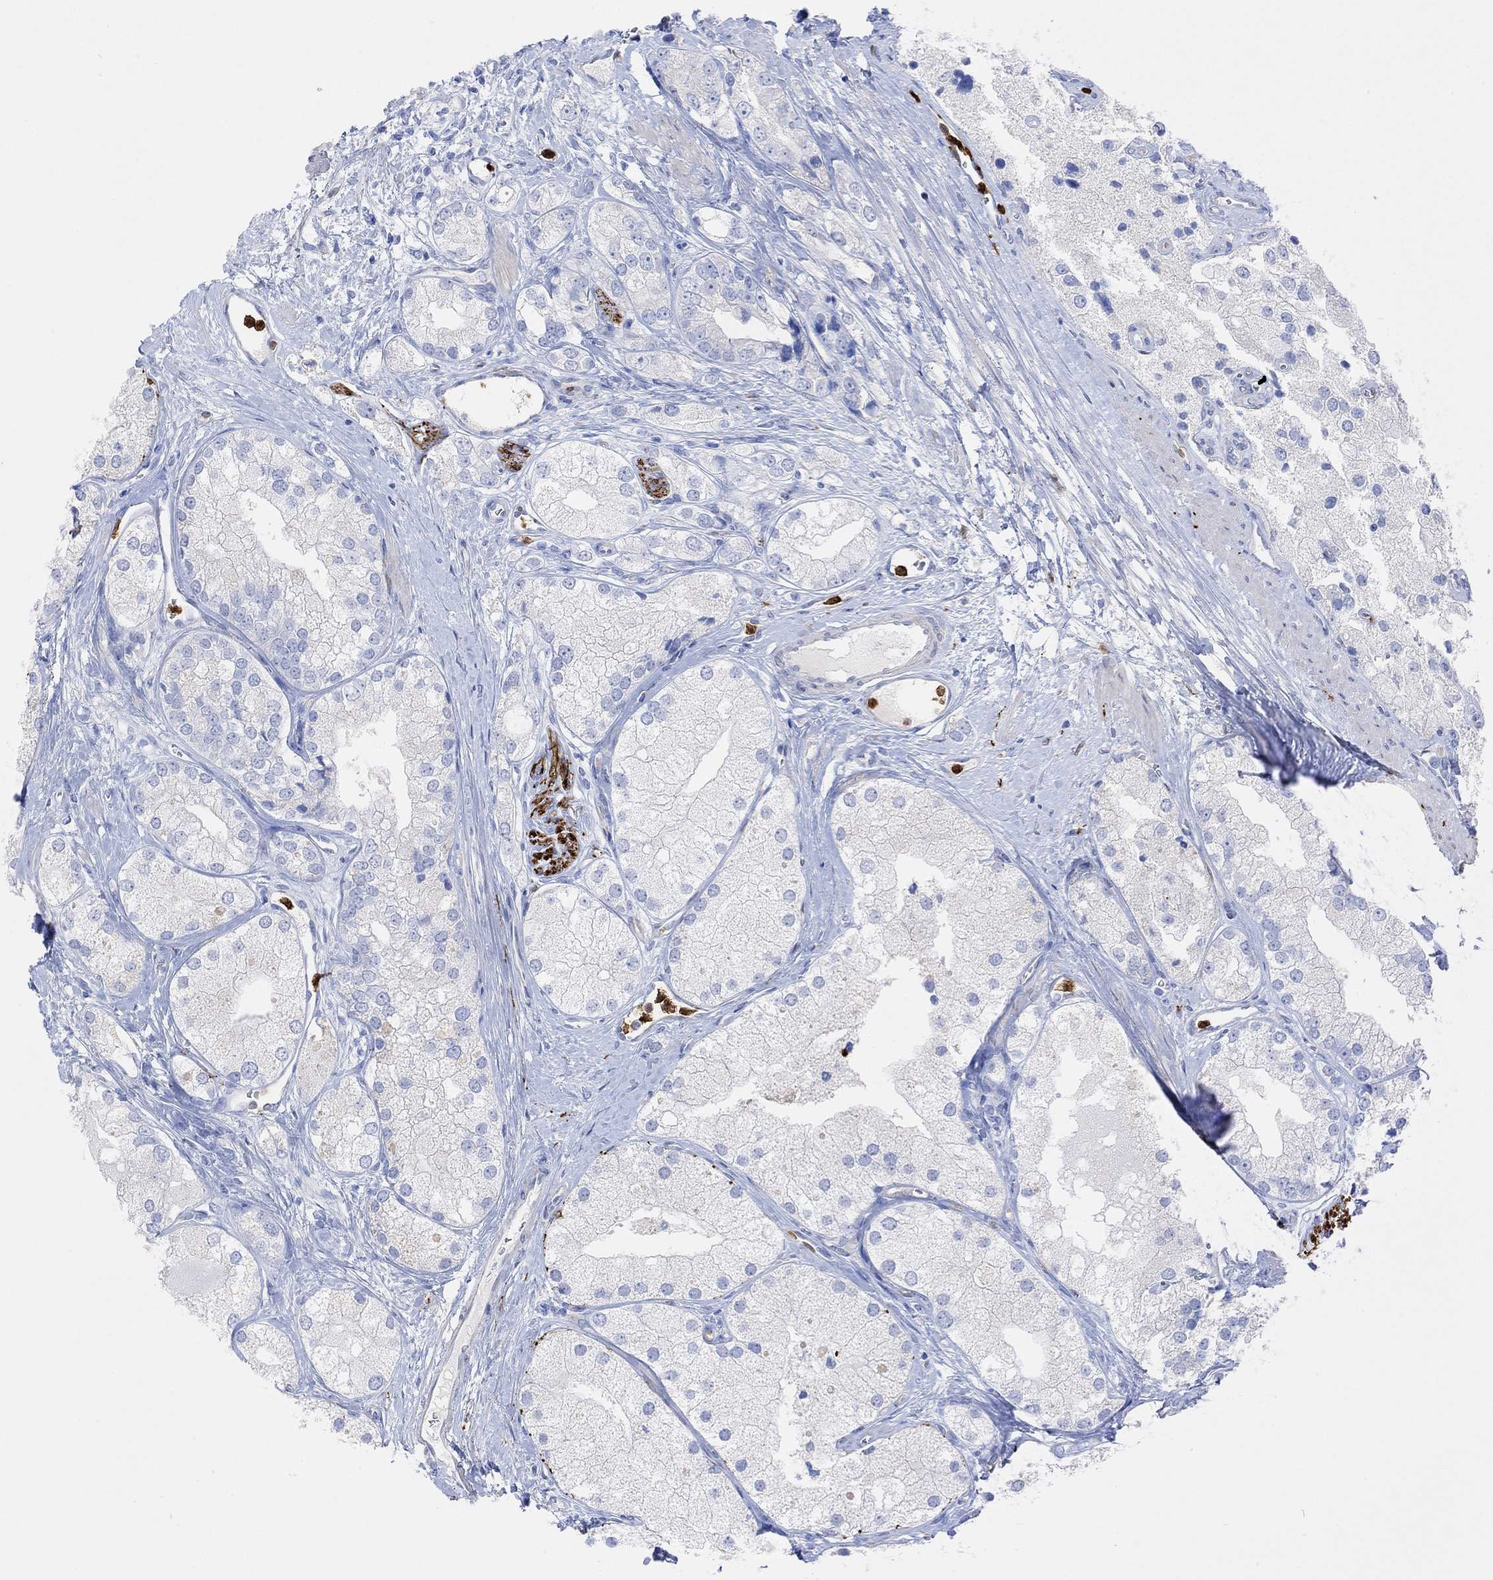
{"staining": {"intensity": "negative", "quantity": "none", "location": "none"}, "tissue": "prostate cancer", "cell_type": "Tumor cells", "image_type": "cancer", "snomed": [{"axis": "morphology", "description": "Adenocarcinoma, NOS"}, {"axis": "topography", "description": "Prostate and seminal vesicle, NOS"}, {"axis": "topography", "description": "Prostate"}], "caption": "IHC image of prostate adenocarcinoma stained for a protein (brown), which displays no staining in tumor cells.", "gene": "VAT1L", "patient": {"sex": "male", "age": 79}}